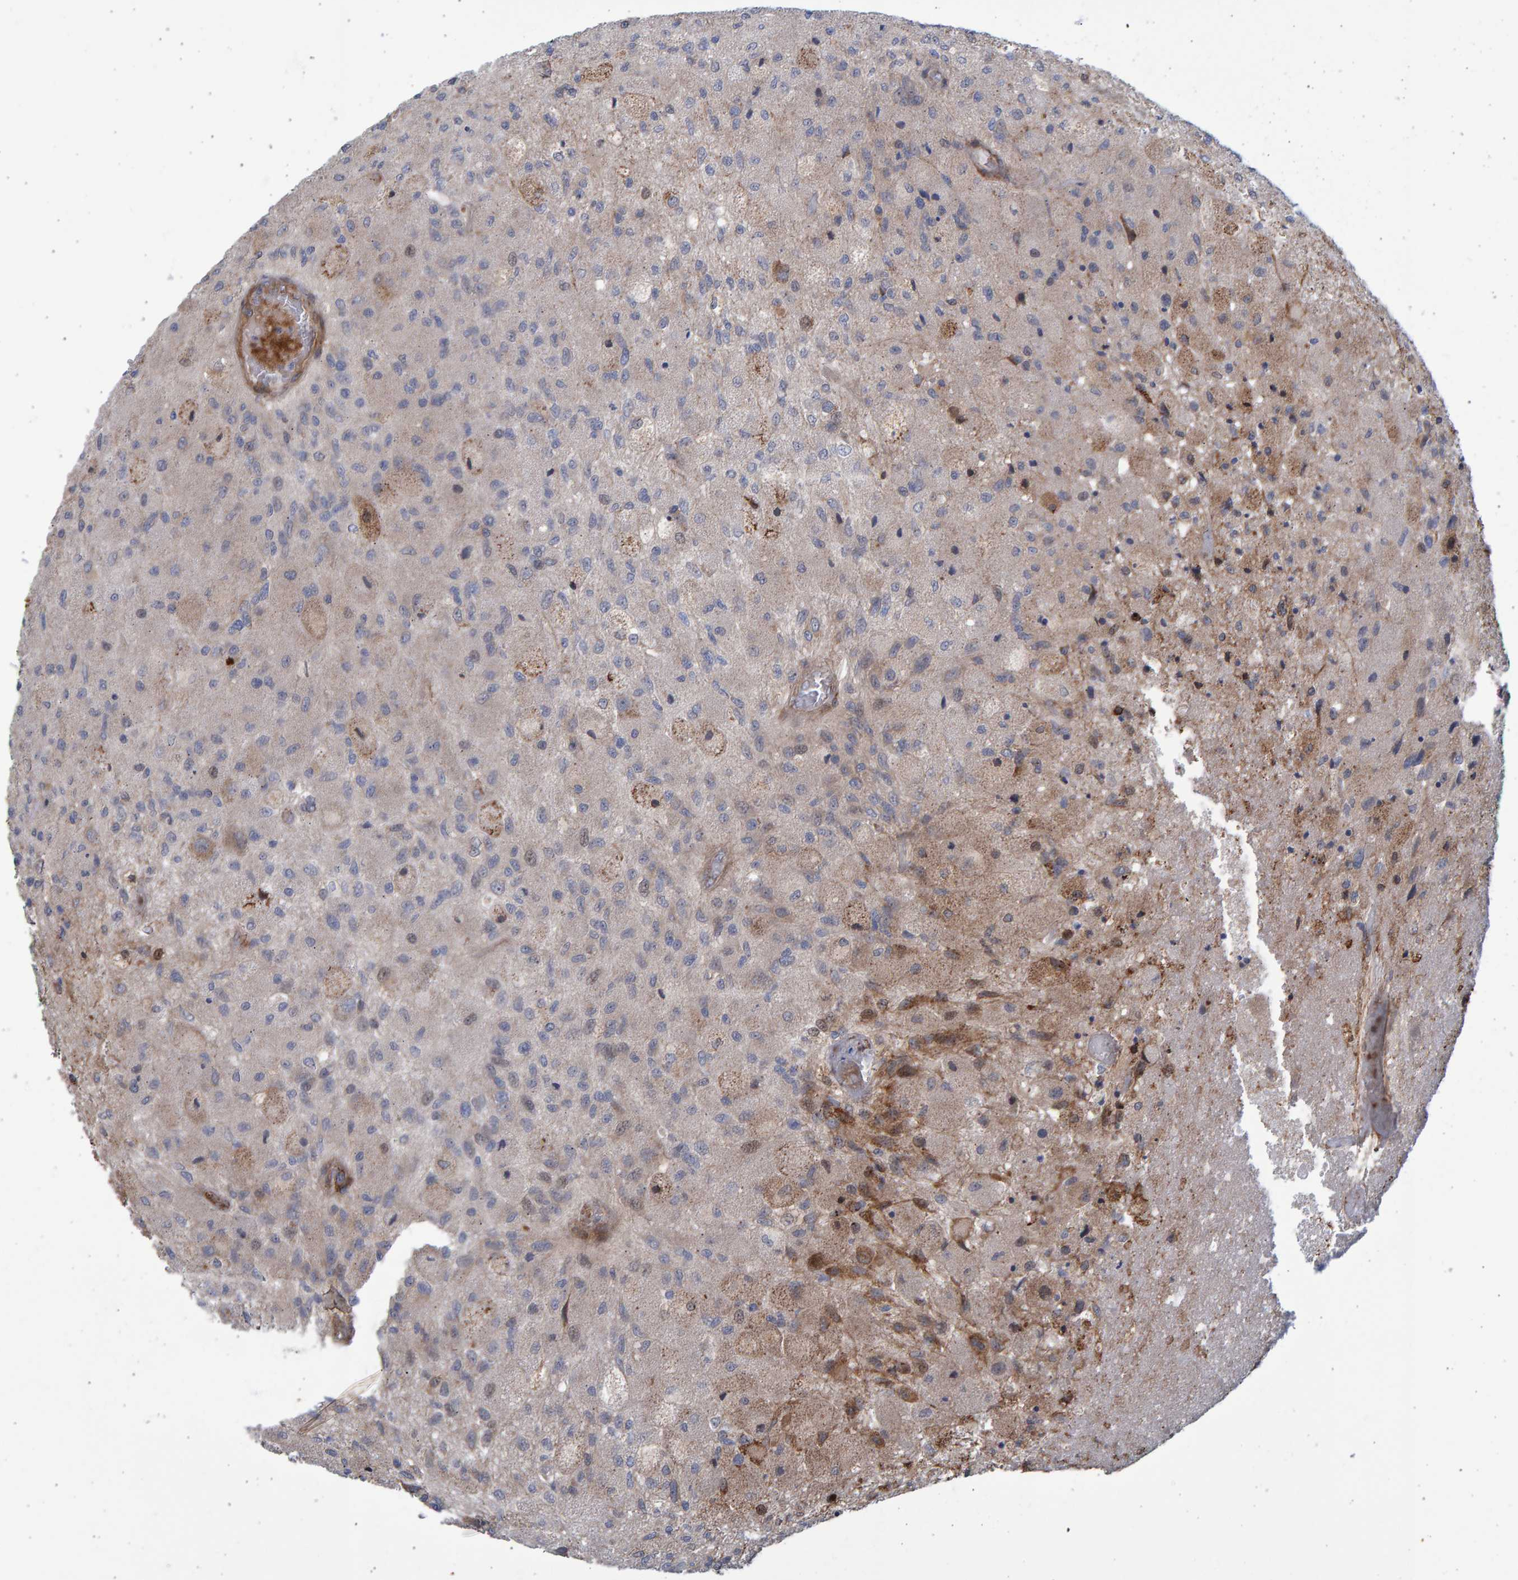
{"staining": {"intensity": "moderate", "quantity": "<25%", "location": "cytoplasmic/membranous"}, "tissue": "glioma", "cell_type": "Tumor cells", "image_type": "cancer", "snomed": [{"axis": "morphology", "description": "Normal tissue, NOS"}, {"axis": "morphology", "description": "Glioma, malignant, High grade"}, {"axis": "topography", "description": "Cerebral cortex"}], "caption": "A low amount of moderate cytoplasmic/membranous staining is present in approximately <25% of tumor cells in glioma tissue. The staining was performed using DAB to visualize the protein expression in brown, while the nuclei were stained in blue with hematoxylin (Magnification: 20x).", "gene": "LRBA", "patient": {"sex": "male", "age": 77}}